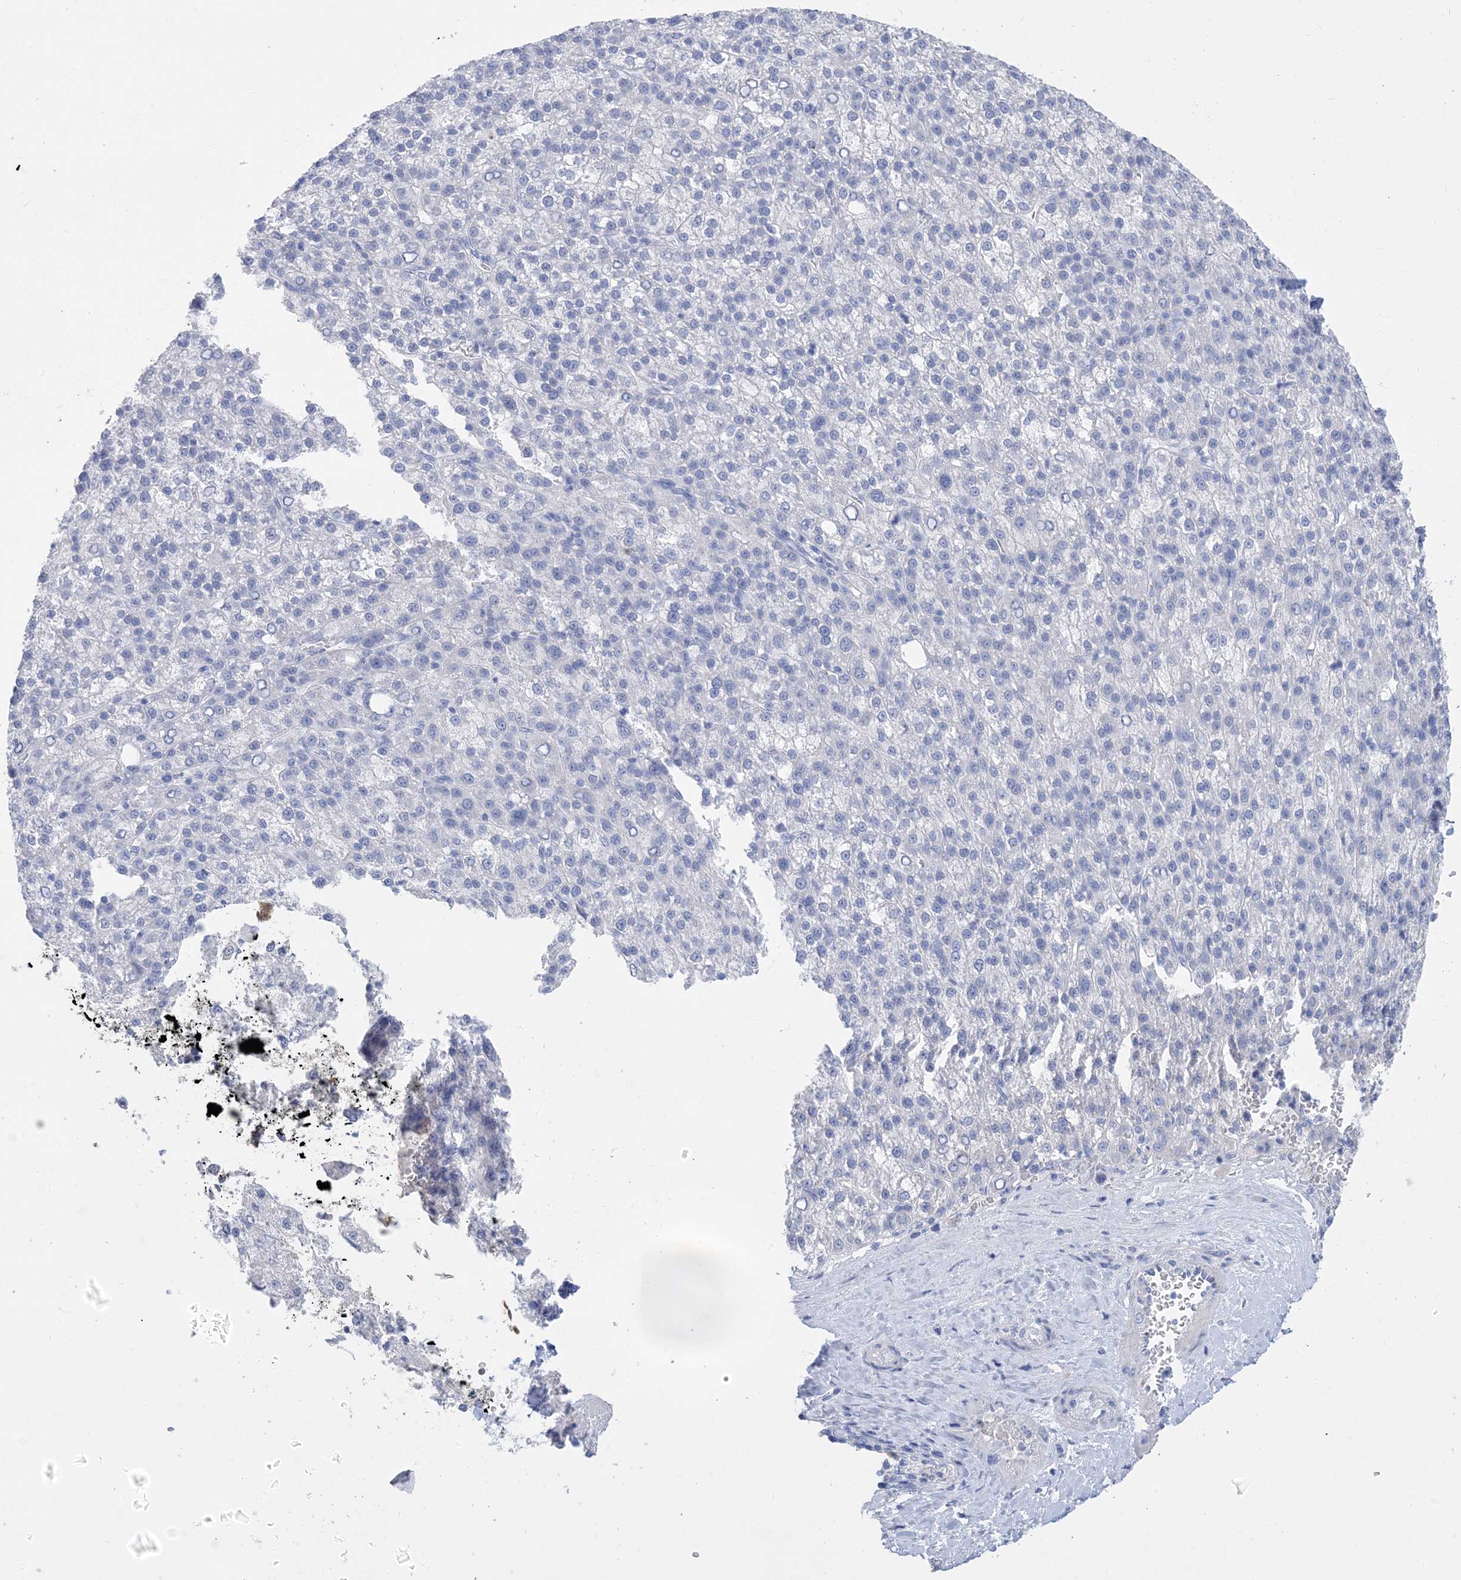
{"staining": {"intensity": "negative", "quantity": "none", "location": "none"}, "tissue": "liver cancer", "cell_type": "Tumor cells", "image_type": "cancer", "snomed": [{"axis": "morphology", "description": "Carcinoma, Hepatocellular, NOS"}, {"axis": "topography", "description": "Liver"}], "caption": "Liver hepatocellular carcinoma was stained to show a protein in brown. There is no significant positivity in tumor cells.", "gene": "SH3YL1", "patient": {"sex": "female", "age": 58}}